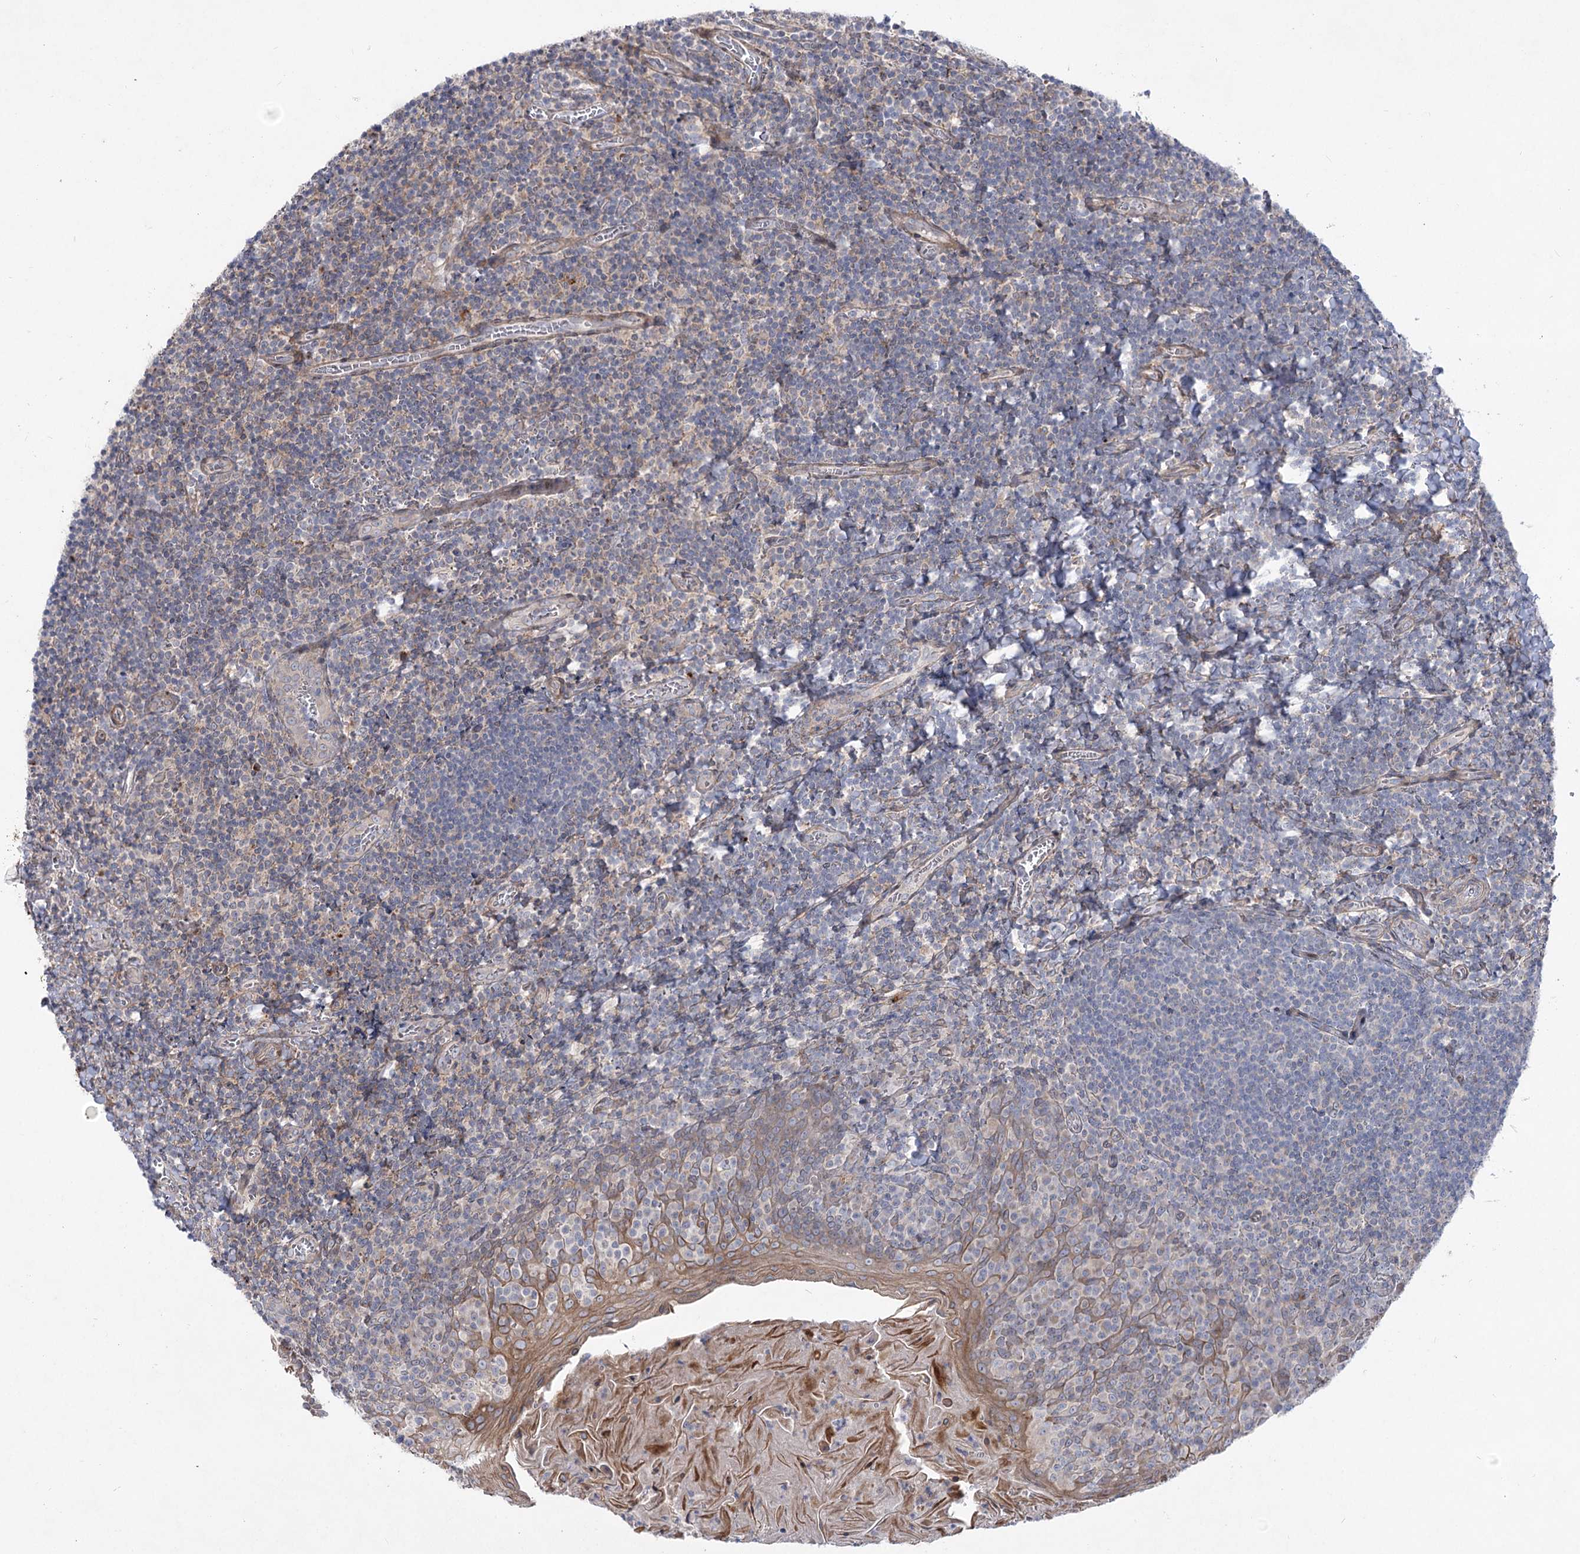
{"staining": {"intensity": "negative", "quantity": "none", "location": "none"}, "tissue": "tonsil", "cell_type": "Germinal center cells", "image_type": "normal", "snomed": [{"axis": "morphology", "description": "Normal tissue, NOS"}, {"axis": "topography", "description": "Tonsil"}], "caption": "This is a histopathology image of immunohistochemistry (IHC) staining of benign tonsil, which shows no staining in germinal center cells. (Immunohistochemistry (ihc), brightfield microscopy, high magnification).", "gene": "SH3BP5L", "patient": {"sex": "male", "age": 27}}